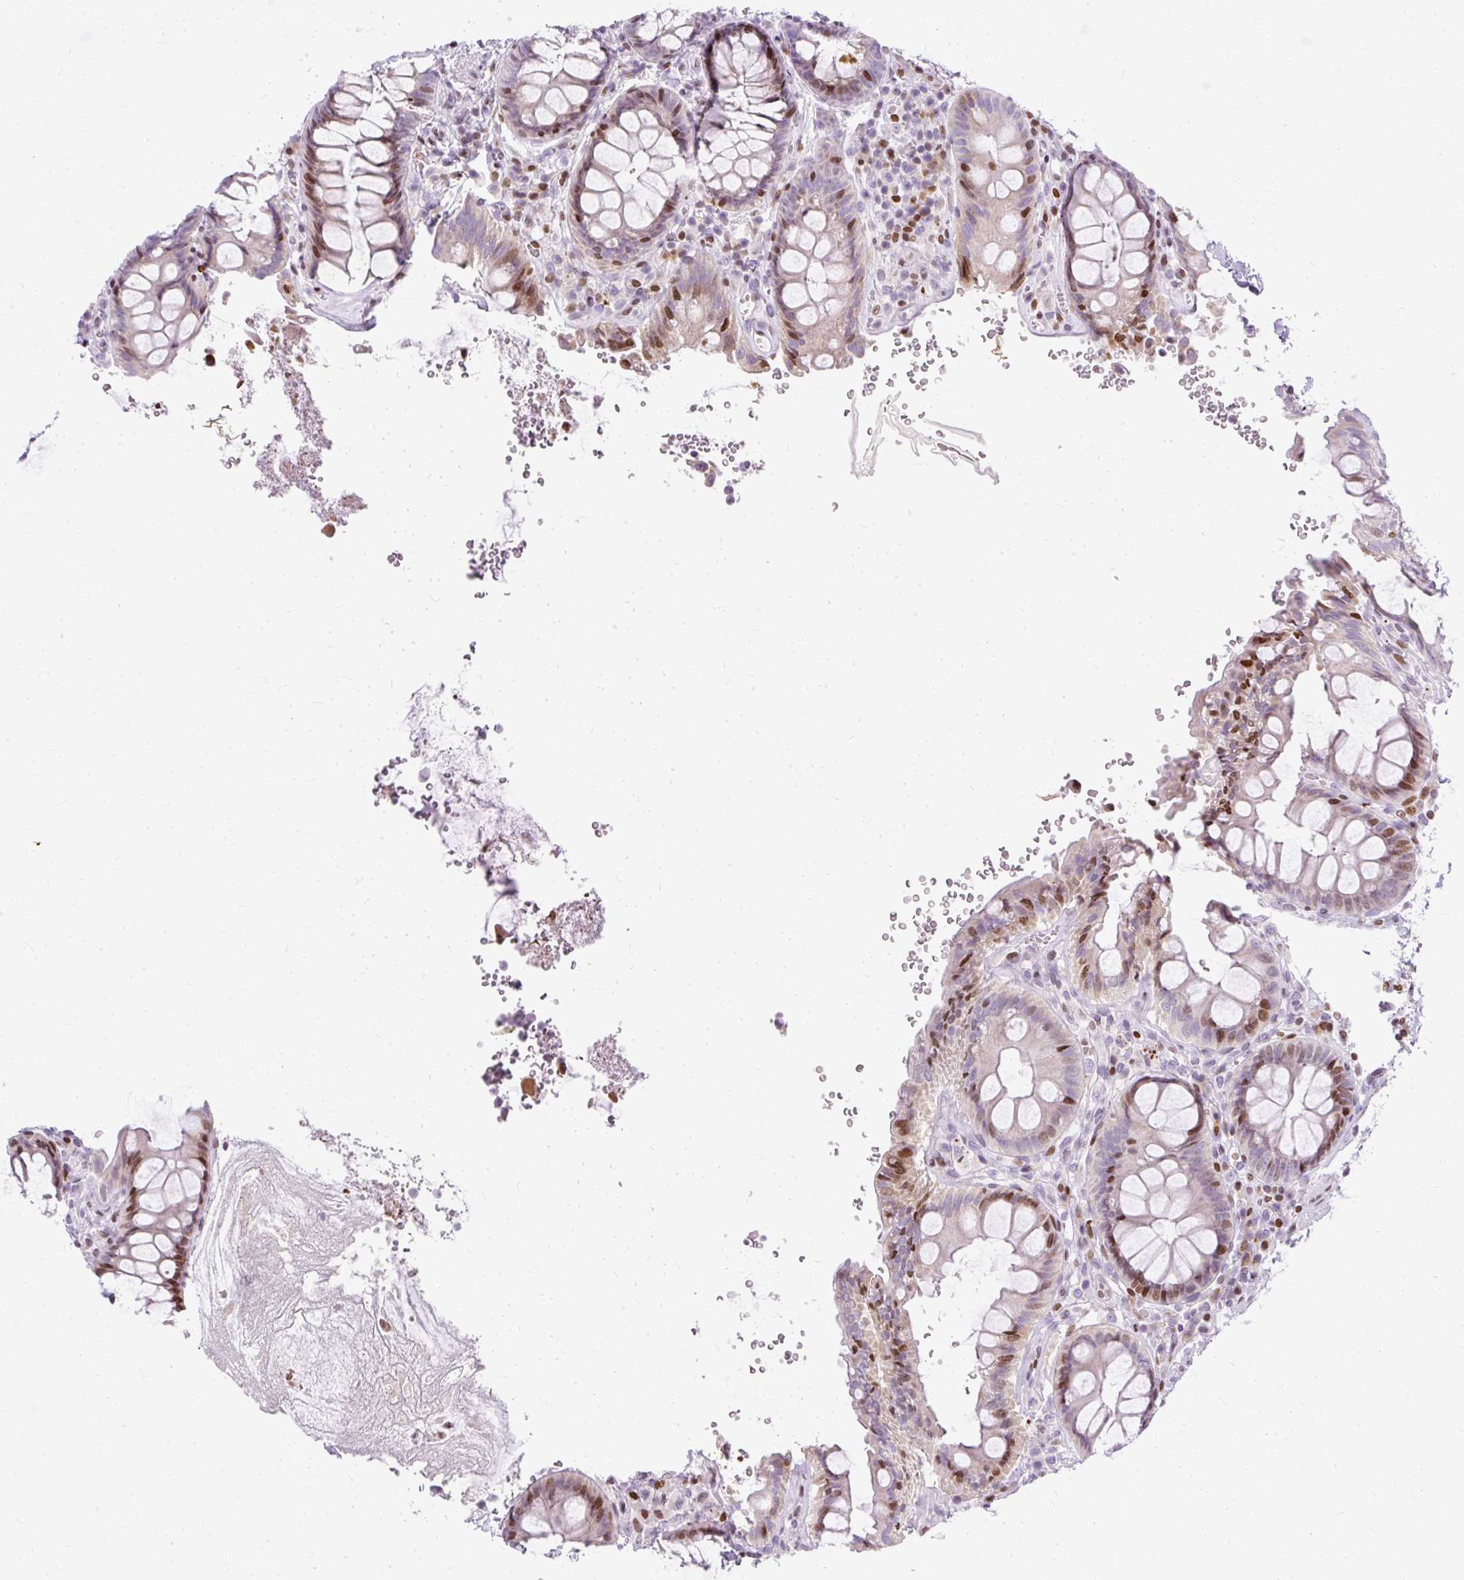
{"staining": {"intensity": "negative", "quantity": "none", "location": "none"}, "tissue": "colon", "cell_type": "Endothelial cells", "image_type": "normal", "snomed": [{"axis": "morphology", "description": "Normal tissue, NOS"}, {"axis": "topography", "description": "Colon"}], "caption": "A photomicrograph of colon stained for a protein exhibits no brown staining in endothelial cells. (Brightfield microscopy of DAB (3,3'-diaminobenzidine) immunohistochemistry at high magnification).", "gene": "TMEM177", "patient": {"sex": "male", "age": 84}}